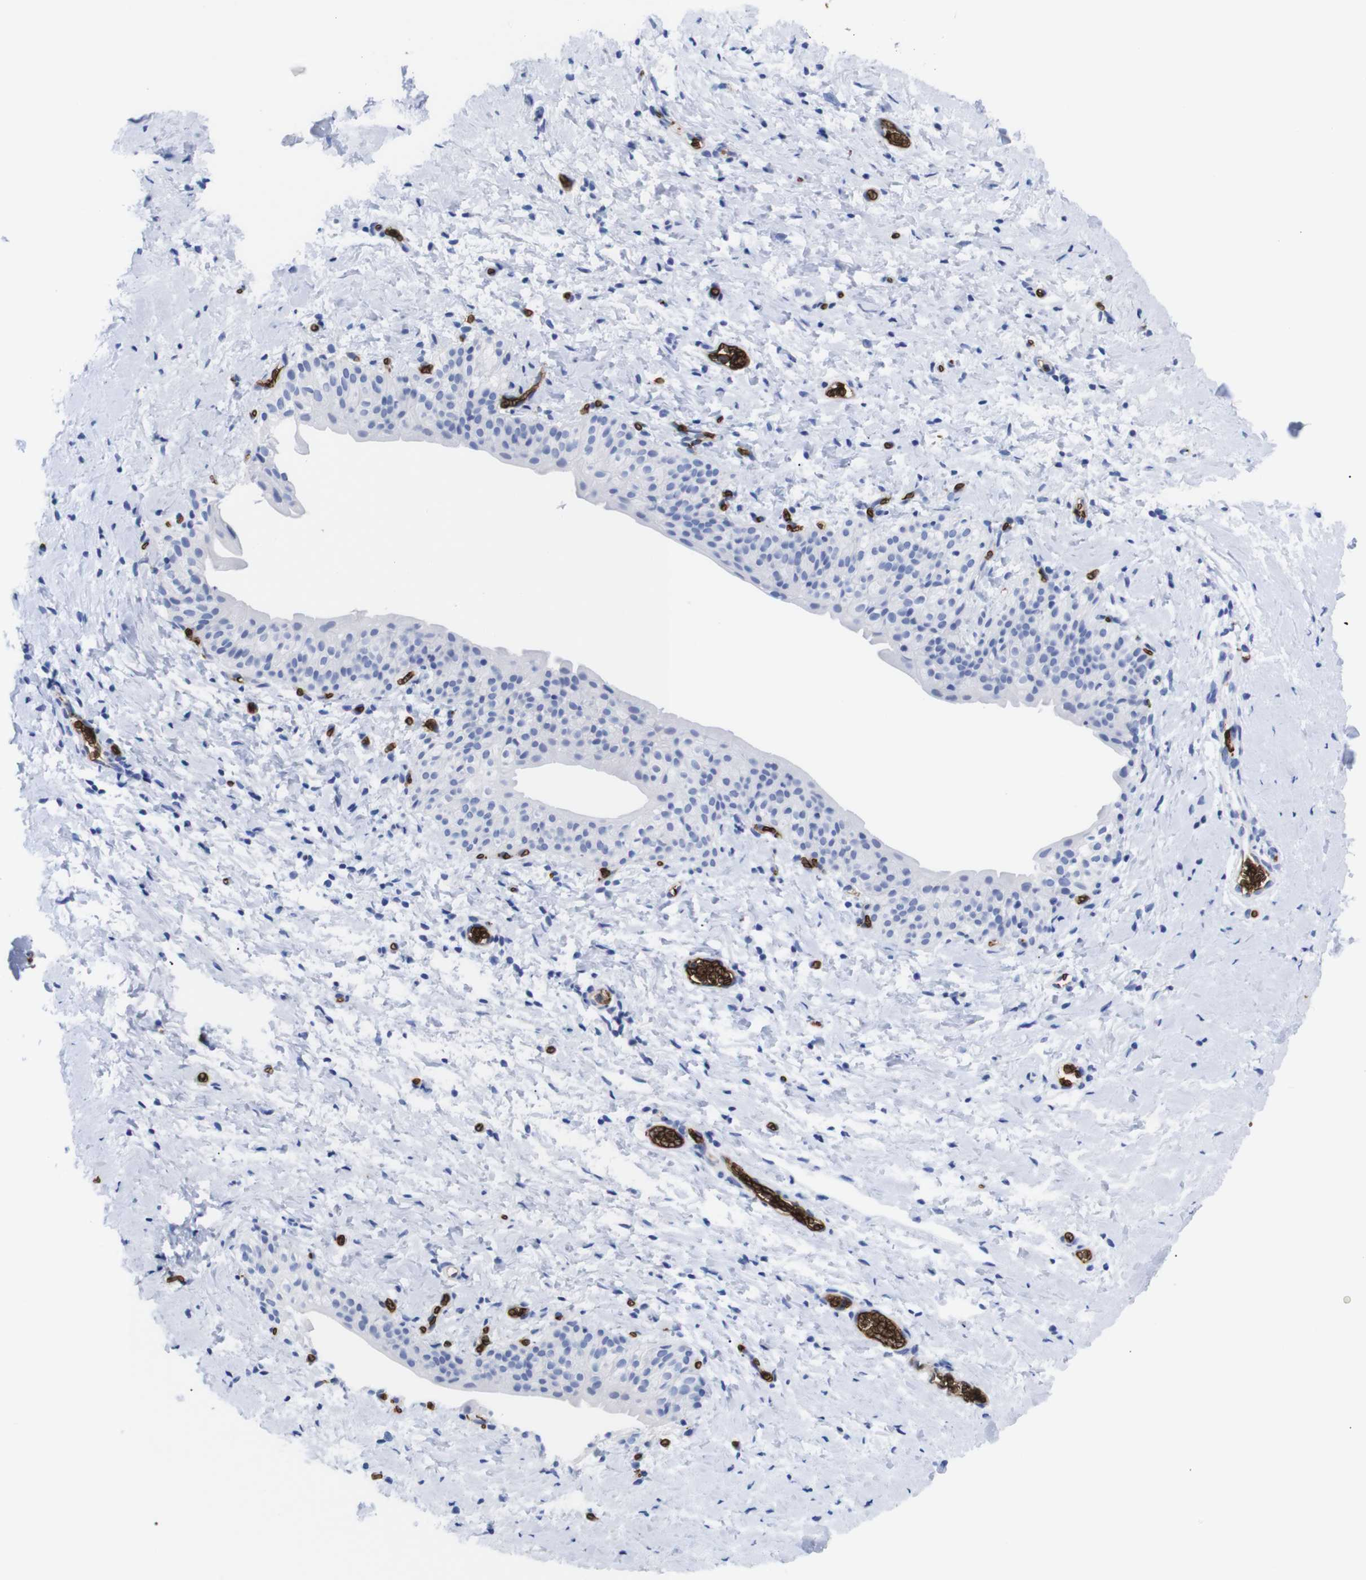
{"staining": {"intensity": "negative", "quantity": "none", "location": "none"}, "tissue": "smooth muscle", "cell_type": "Smooth muscle cells", "image_type": "normal", "snomed": [{"axis": "morphology", "description": "Normal tissue, NOS"}, {"axis": "topography", "description": "Smooth muscle"}], "caption": "A histopathology image of smooth muscle stained for a protein shows no brown staining in smooth muscle cells. (IHC, brightfield microscopy, high magnification).", "gene": "S1PR2", "patient": {"sex": "male", "age": 16}}